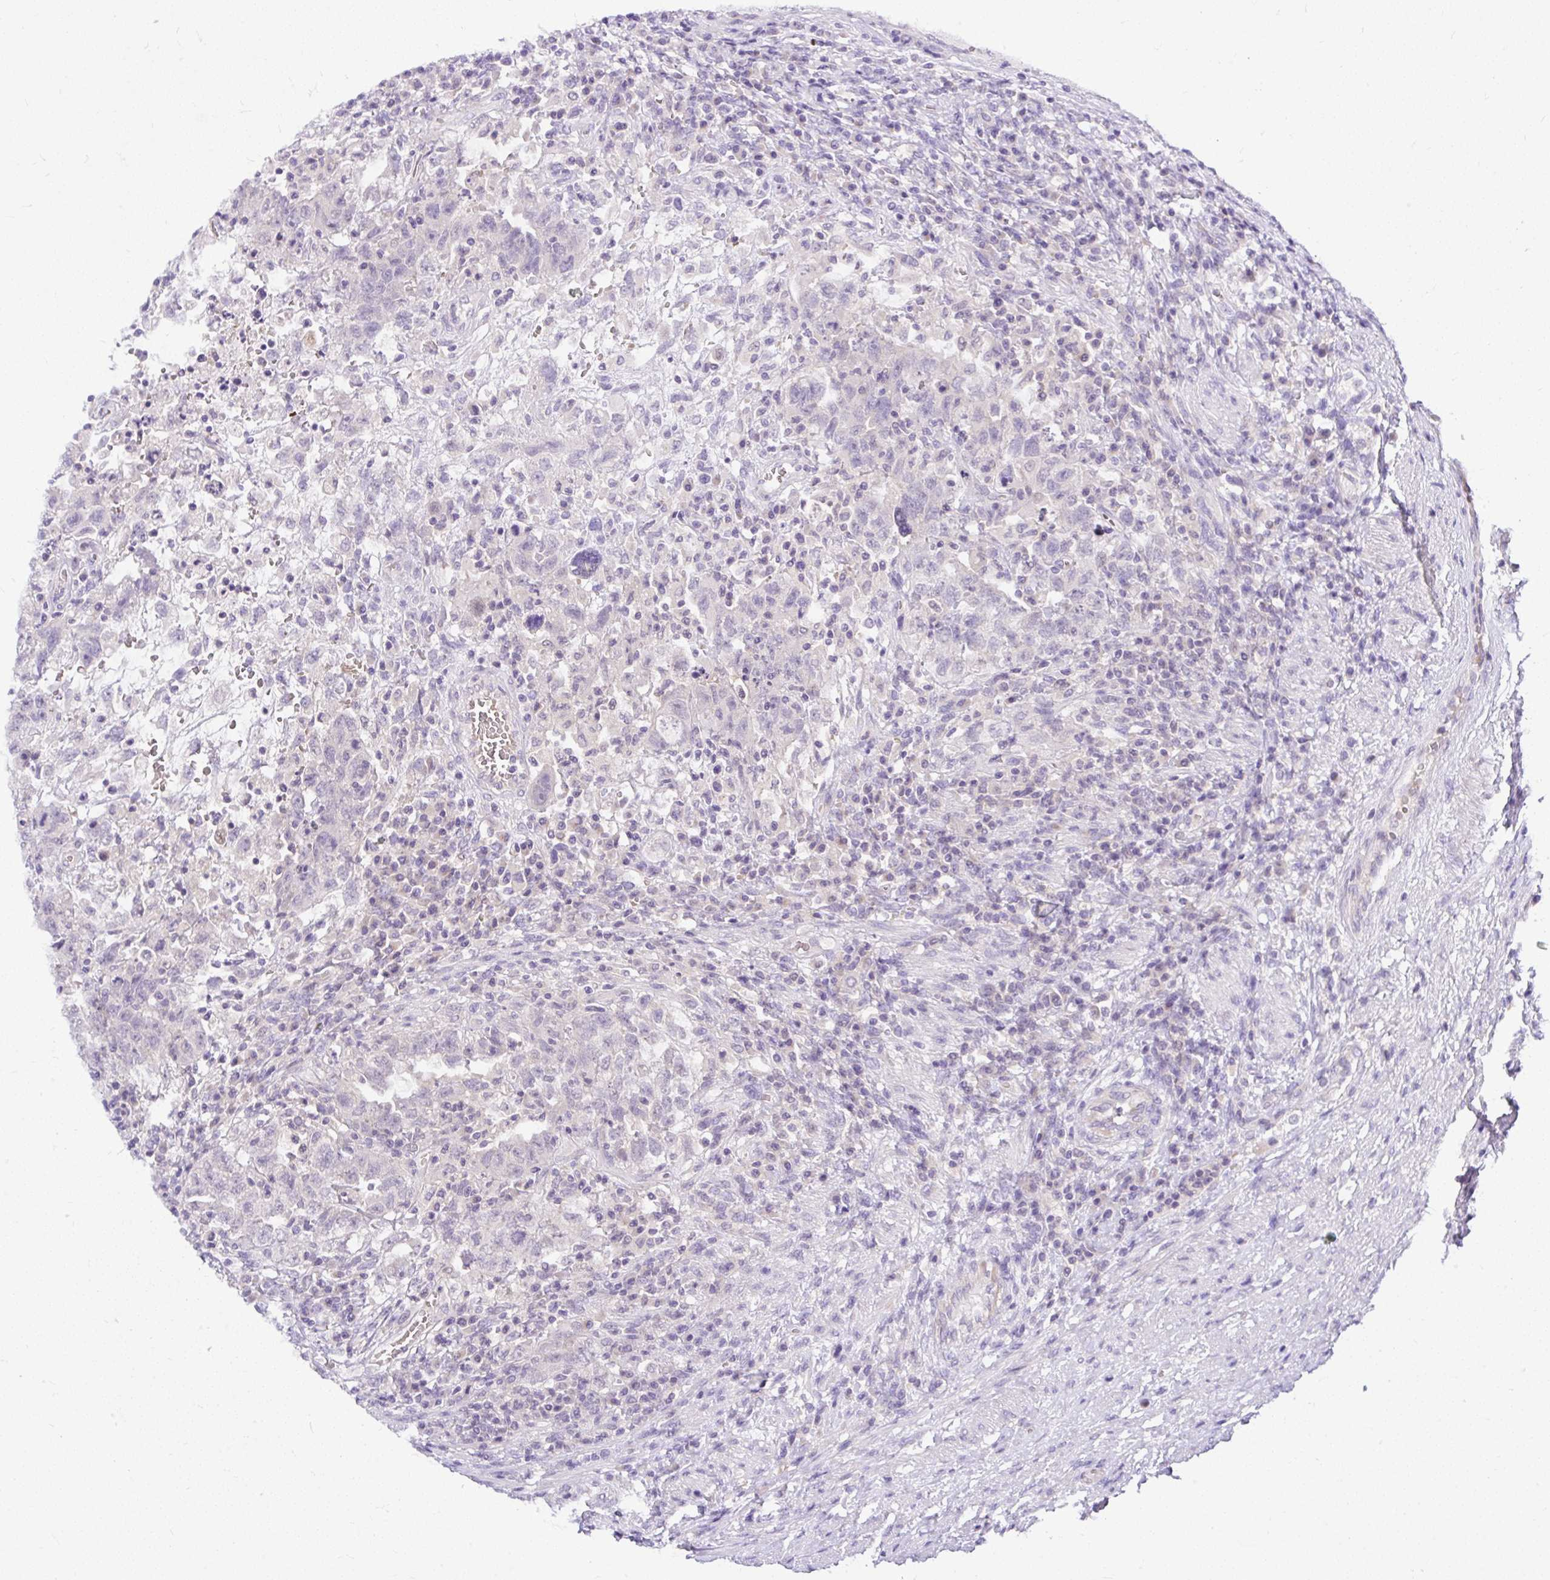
{"staining": {"intensity": "negative", "quantity": "none", "location": "none"}, "tissue": "testis cancer", "cell_type": "Tumor cells", "image_type": "cancer", "snomed": [{"axis": "morphology", "description": "Carcinoma, Embryonal, NOS"}, {"axis": "topography", "description": "Testis"}], "caption": "Immunohistochemical staining of human embryonal carcinoma (testis) reveals no significant positivity in tumor cells.", "gene": "DEPDC5", "patient": {"sex": "male", "age": 26}}